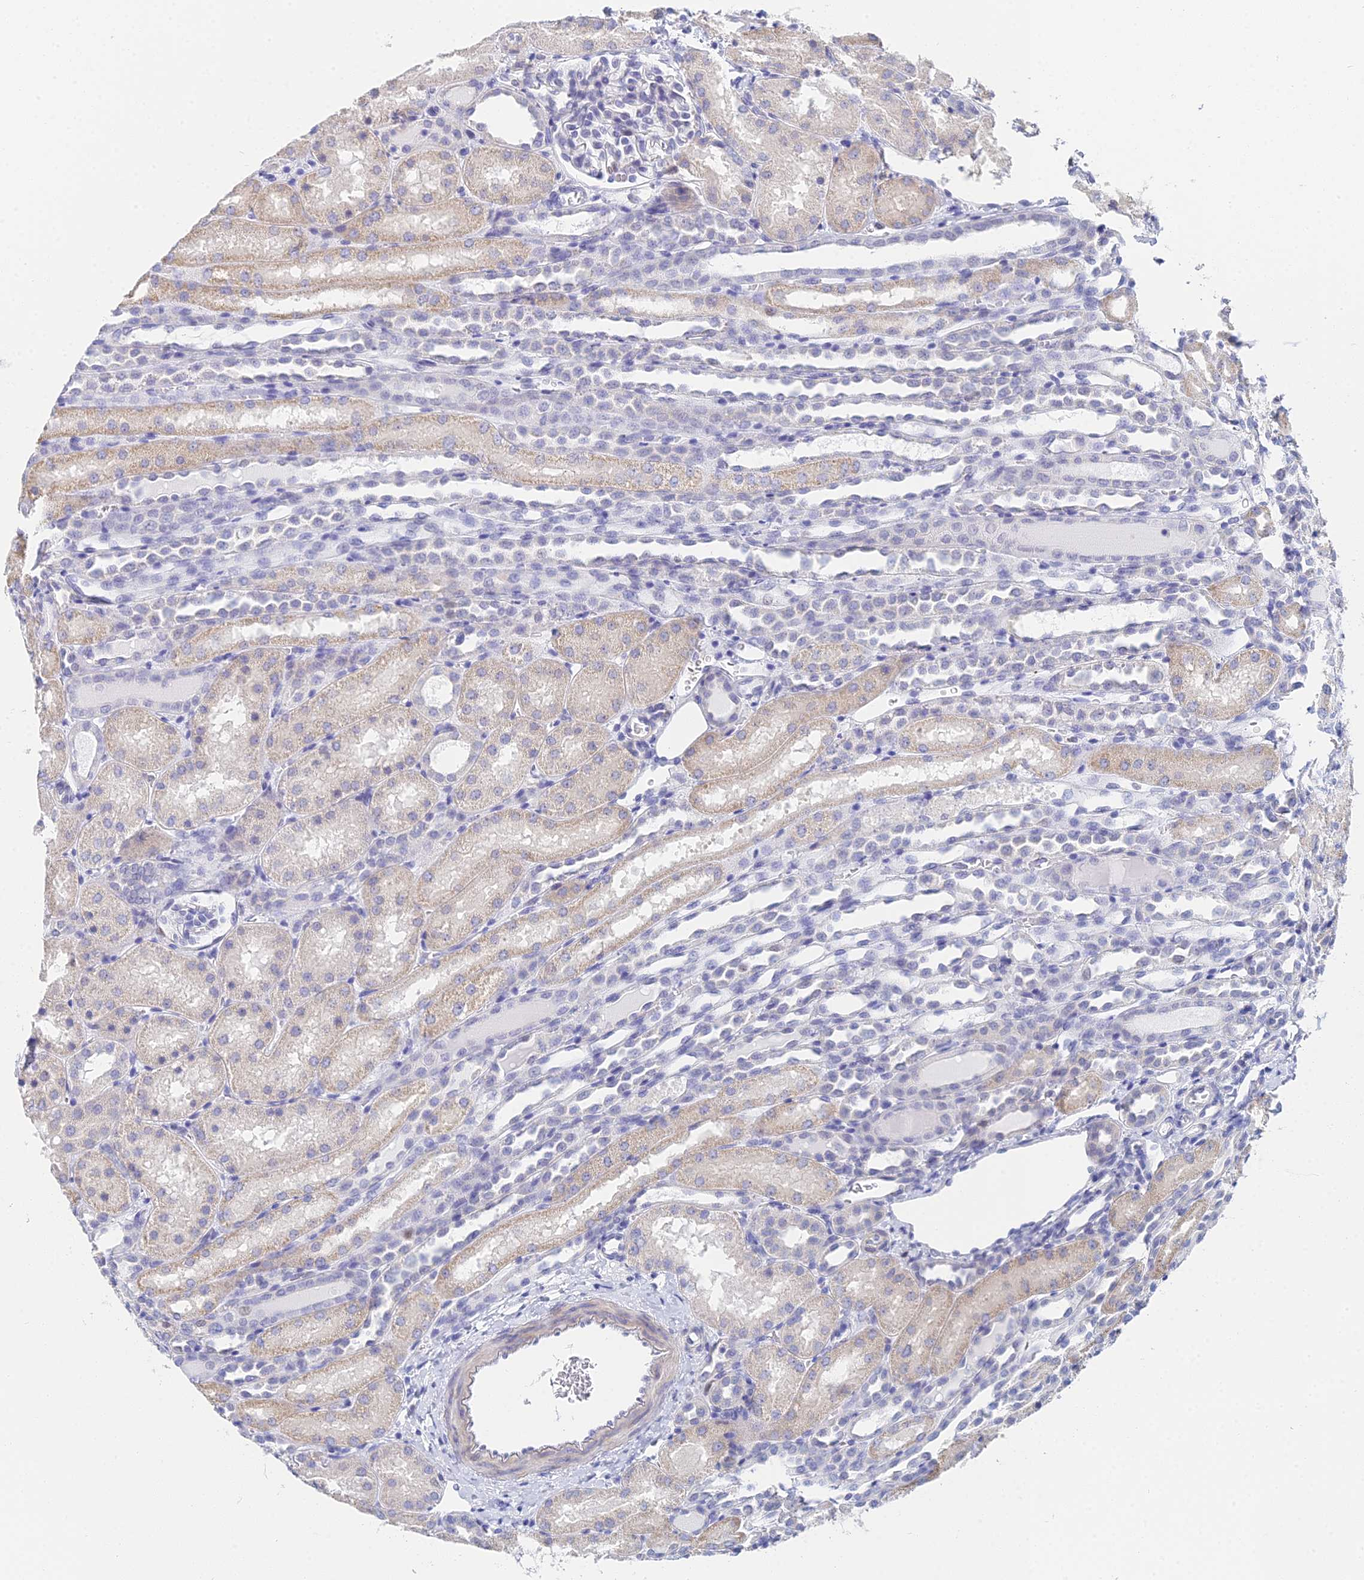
{"staining": {"intensity": "negative", "quantity": "none", "location": "none"}, "tissue": "kidney", "cell_type": "Cells in glomeruli", "image_type": "normal", "snomed": [{"axis": "morphology", "description": "Normal tissue, NOS"}, {"axis": "topography", "description": "Kidney"}], "caption": "An image of human kidney is negative for staining in cells in glomeruli. (Brightfield microscopy of DAB (3,3'-diaminobenzidine) IHC at high magnification).", "gene": "MCM2", "patient": {"sex": "male", "age": 1}}